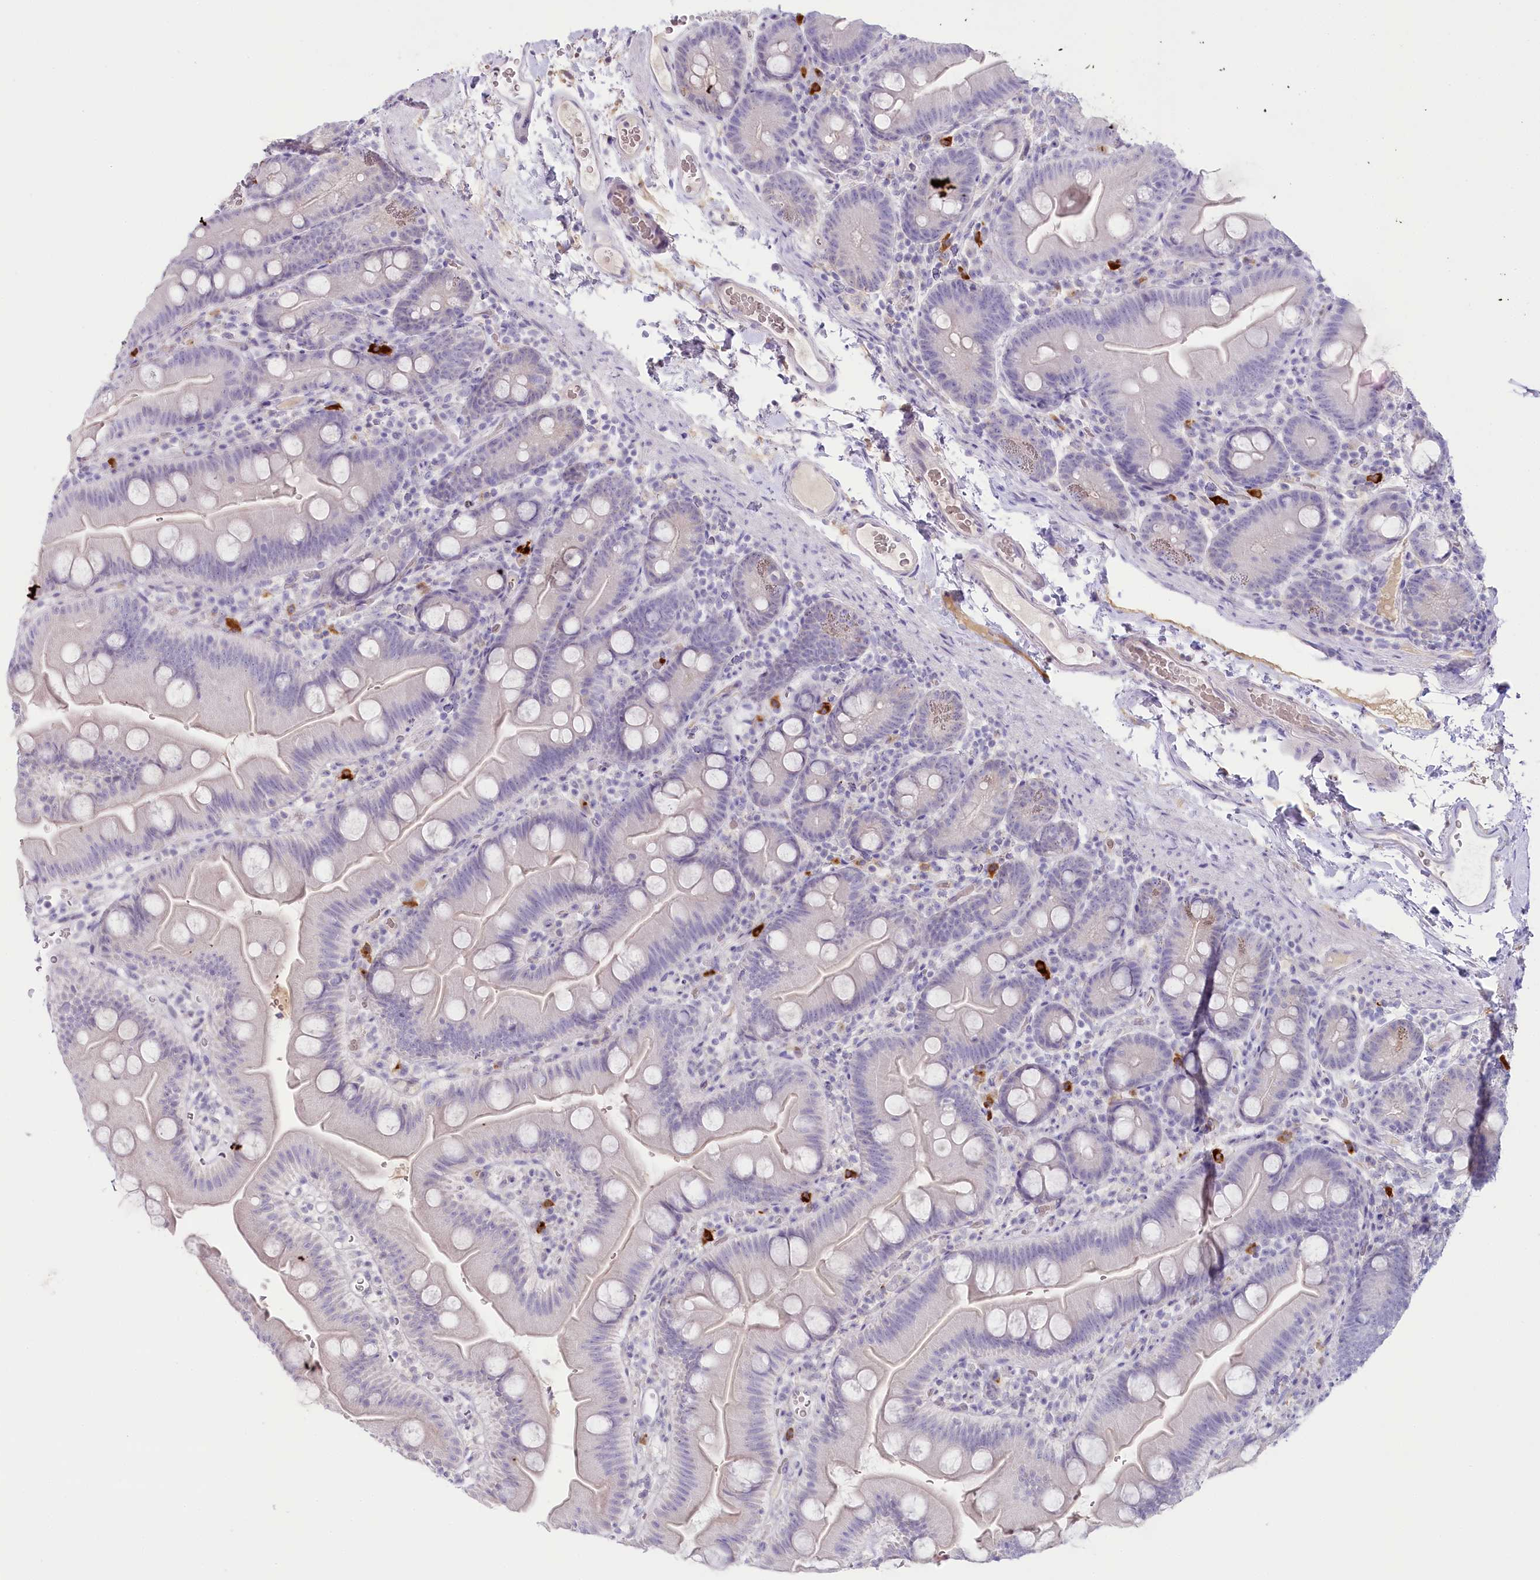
{"staining": {"intensity": "negative", "quantity": "none", "location": "none"}, "tissue": "small intestine", "cell_type": "Glandular cells", "image_type": "normal", "snomed": [{"axis": "morphology", "description": "Normal tissue, NOS"}, {"axis": "topography", "description": "Small intestine"}], "caption": "A high-resolution image shows immunohistochemistry (IHC) staining of unremarkable small intestine, which displays no significant positivity in glandular cells. The staining was performed using DAB (3,3'-diaminobenzidine) to visualize the protein expression in brown, while the nuclei were stained in blue with hematoxylin (Magnification: 20x).", "gene": "MYOZ1", "patient": {"sex": "female", "age": 68}}